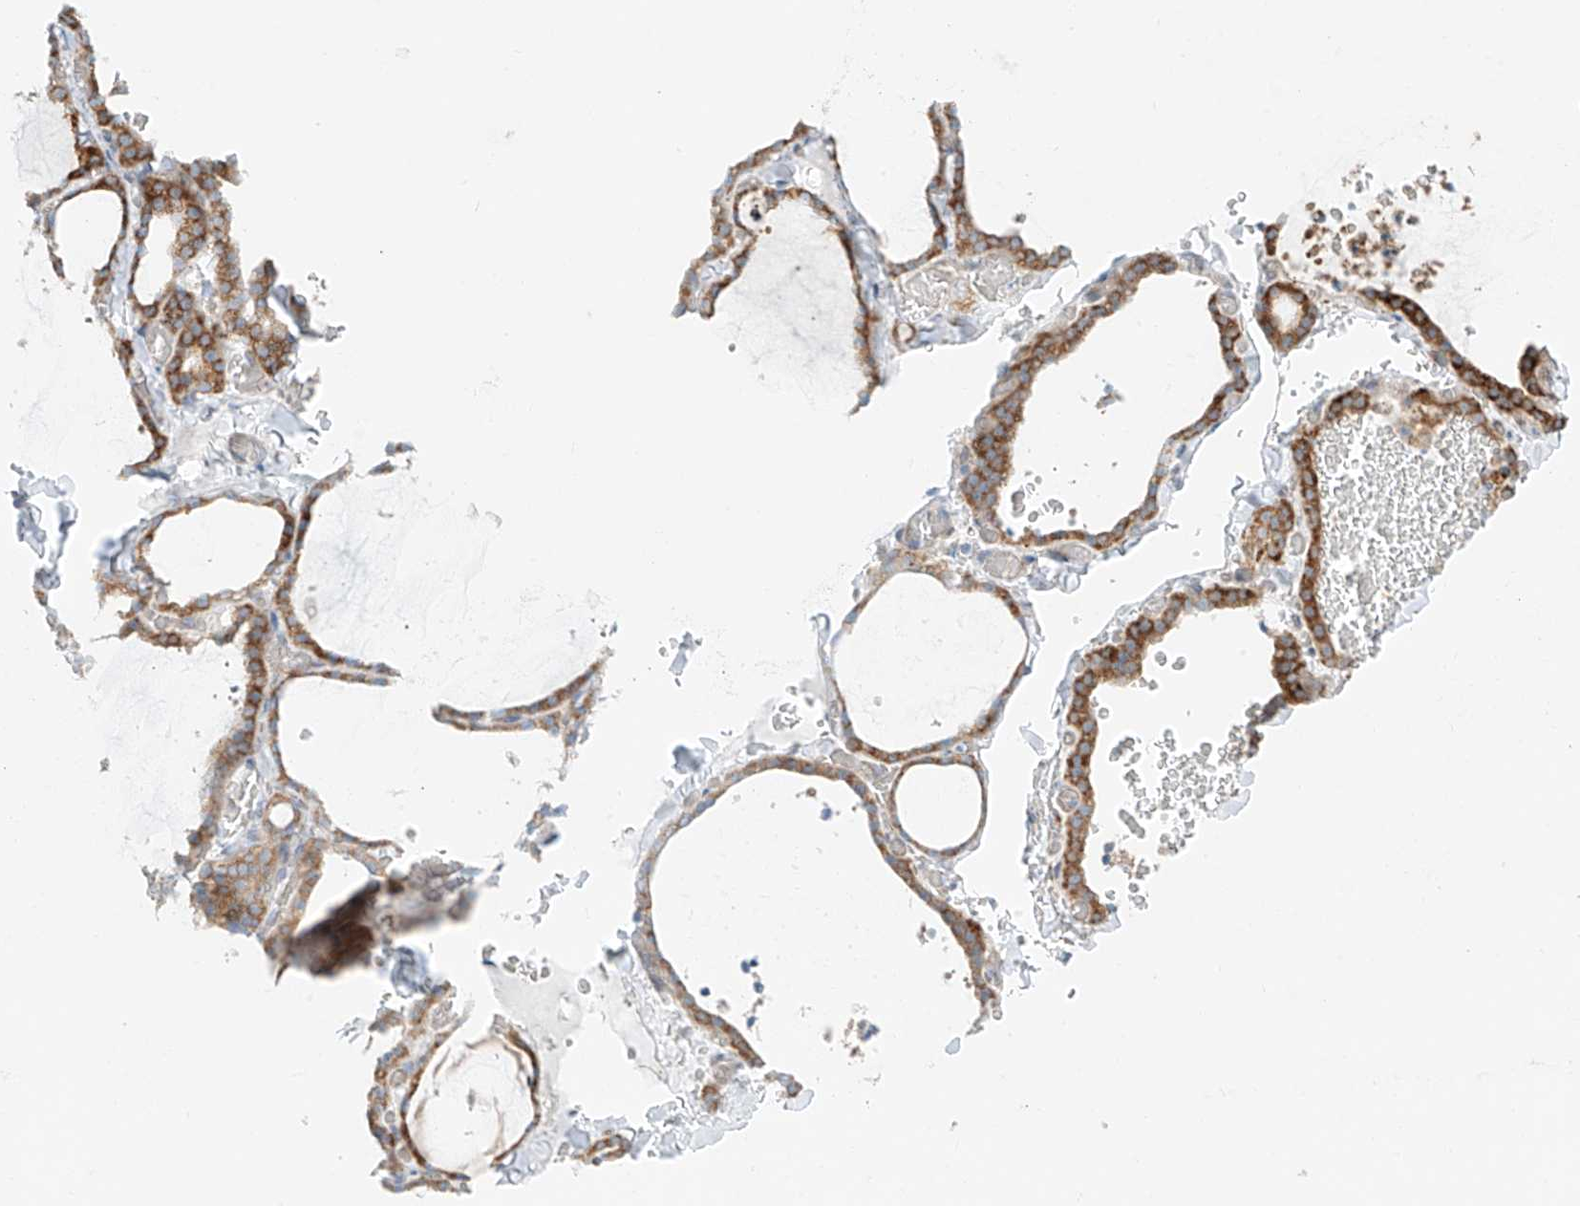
{"staining": {"intensity": "moderate", "quantity": ">75%", "location": "cytoplasmic/membranous"}, "tissue": "thyroid gland", "cell_type": "Glandular cells", "image_type": "normal", "snomed": [{"axis": "morphology", "description": "Normal tissue, NOS"}, {"axis": "topography", "description": "Thyroid gland"}], "caption": "The image displays staining of benign thyroid gland, revealing moderate cytoplasmic/membranous protein expression (brown color) within glandular cells. Ihc stains the protein of interest in brown and the nuclei are stained blue.", "gene": "EIPR1", "patient": {"sex": "female", "age": 22}}